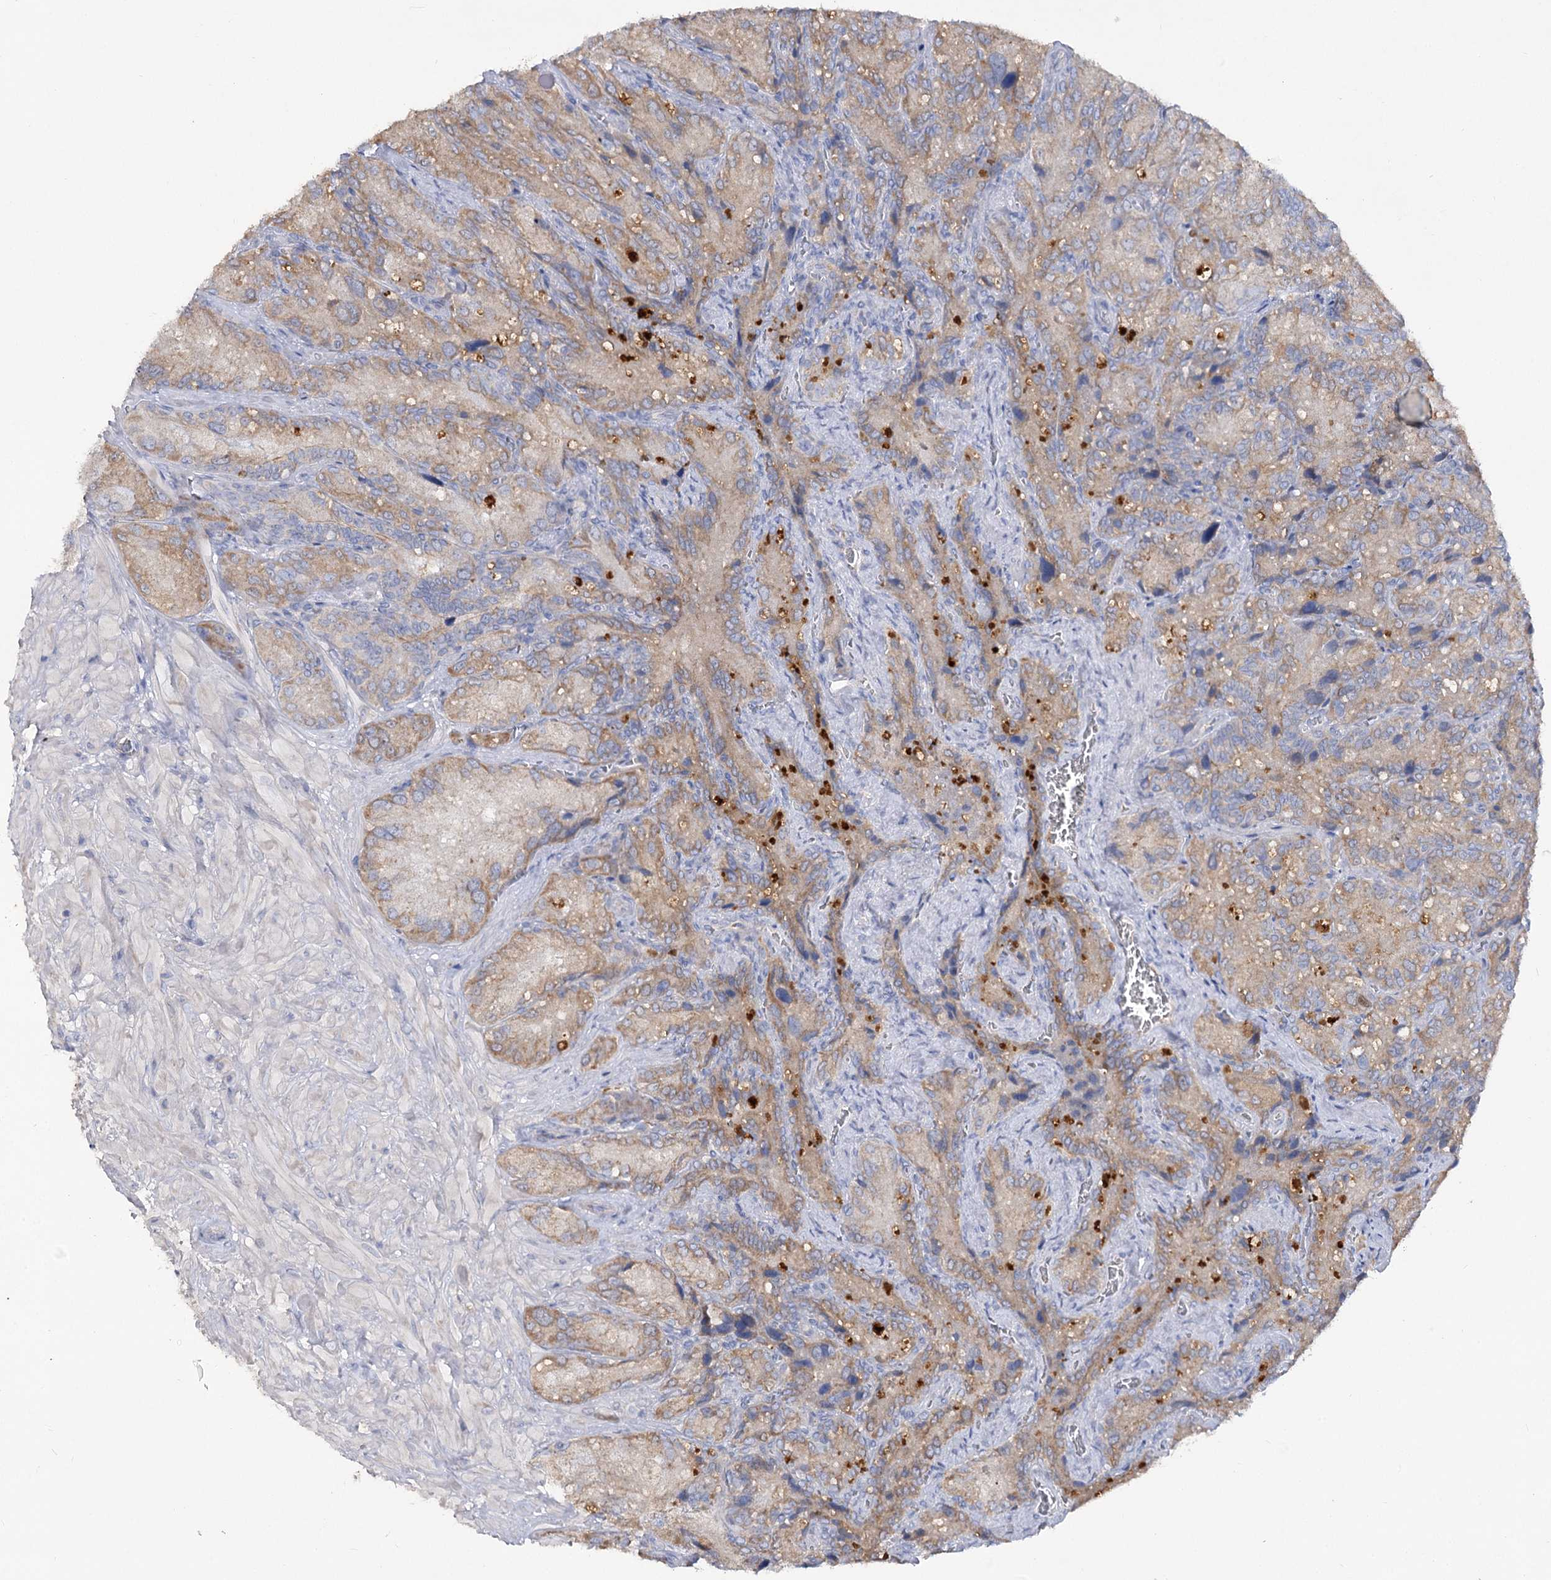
{"staining": {"intensity": "weak", "quantity": ">75%", "location": "cytoplasmic/membranous"}, "tissue": "seminal vesicle", "cell_type": "Glandular cells", "image_type": "normal", "snomed": [{"axis": "morphology", "description": "Normal tissue, NOS"}, {"axis": "topography", "description": "Seminal veicle"}], "caption": "High-power microscopy captured an immunohistochemistry (IHC) micrograph of normal seminal vesicle, revealing weak cytoplasmic/membranous staining in approximately >75% of glandular cells.", "gene": "TMEM187", "patient": {"sex": "male", "age": 62}}